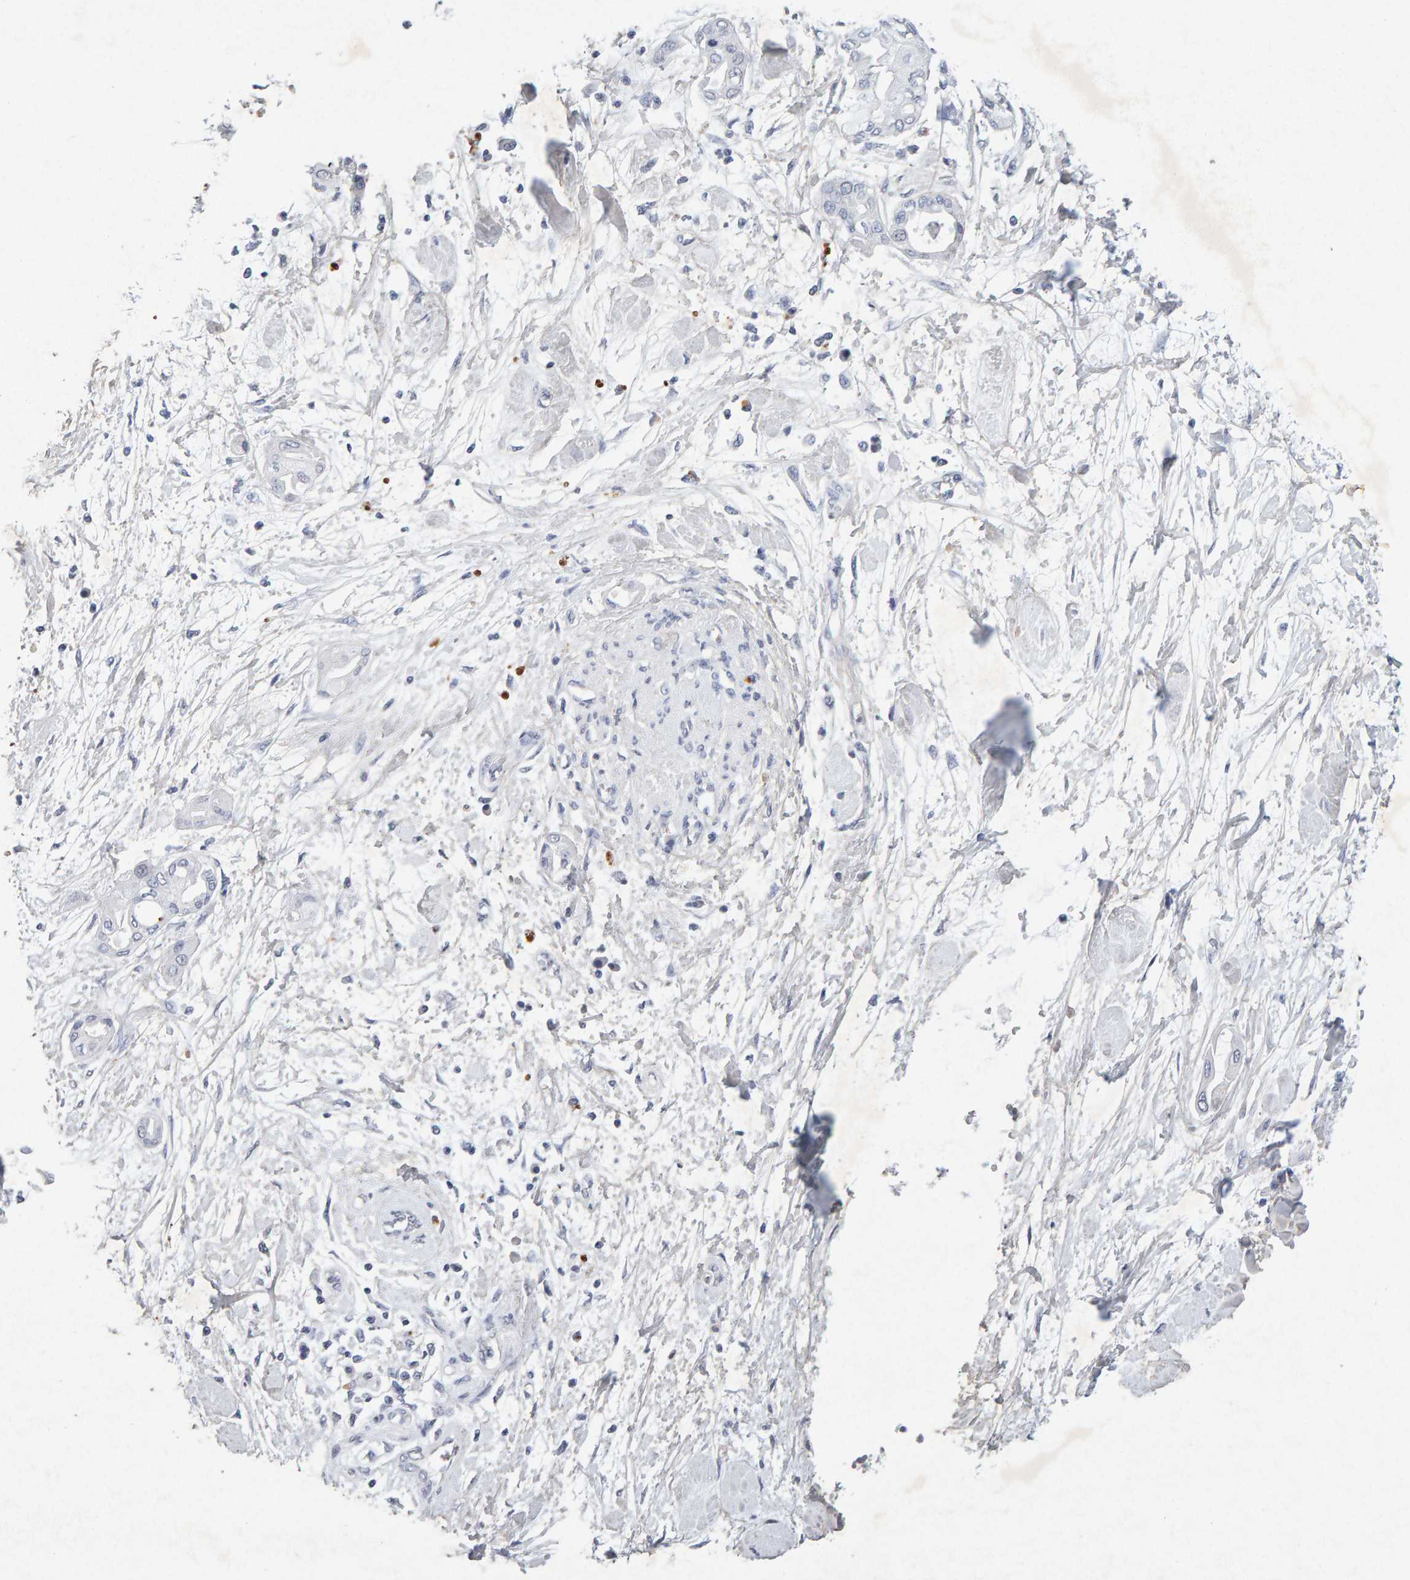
{"staining": {"intensity": "negative", "quantity": "none", "location": "none"}, "tissue": "pancreatic cancer", "cell_type": "Tumor cells", "image_type": "cancer", "snomed": [{"axis": "morphology", "description": "Adenocarcinoma, NOS"}, {"axis": "morphology", "description": "Adenocarcinoma, metastatic, NOS"}, {"axis": "topography", "description": "Lymph node"}, {"axis": "topography", "description": "Pancreas"}, {"axis": "topography", "description": "Duodenum"}], "caption": "Tumor cells are negative for protein expression in human adenocarcinoma (pancreatic). The staining is performed using DAB (3,3'-diaminobenzidine) brown chromogen with nuclei counter-stained in using hematoxylin.", "gene": "PTPRM", "patient": {"sex": "female", "age": 64}}